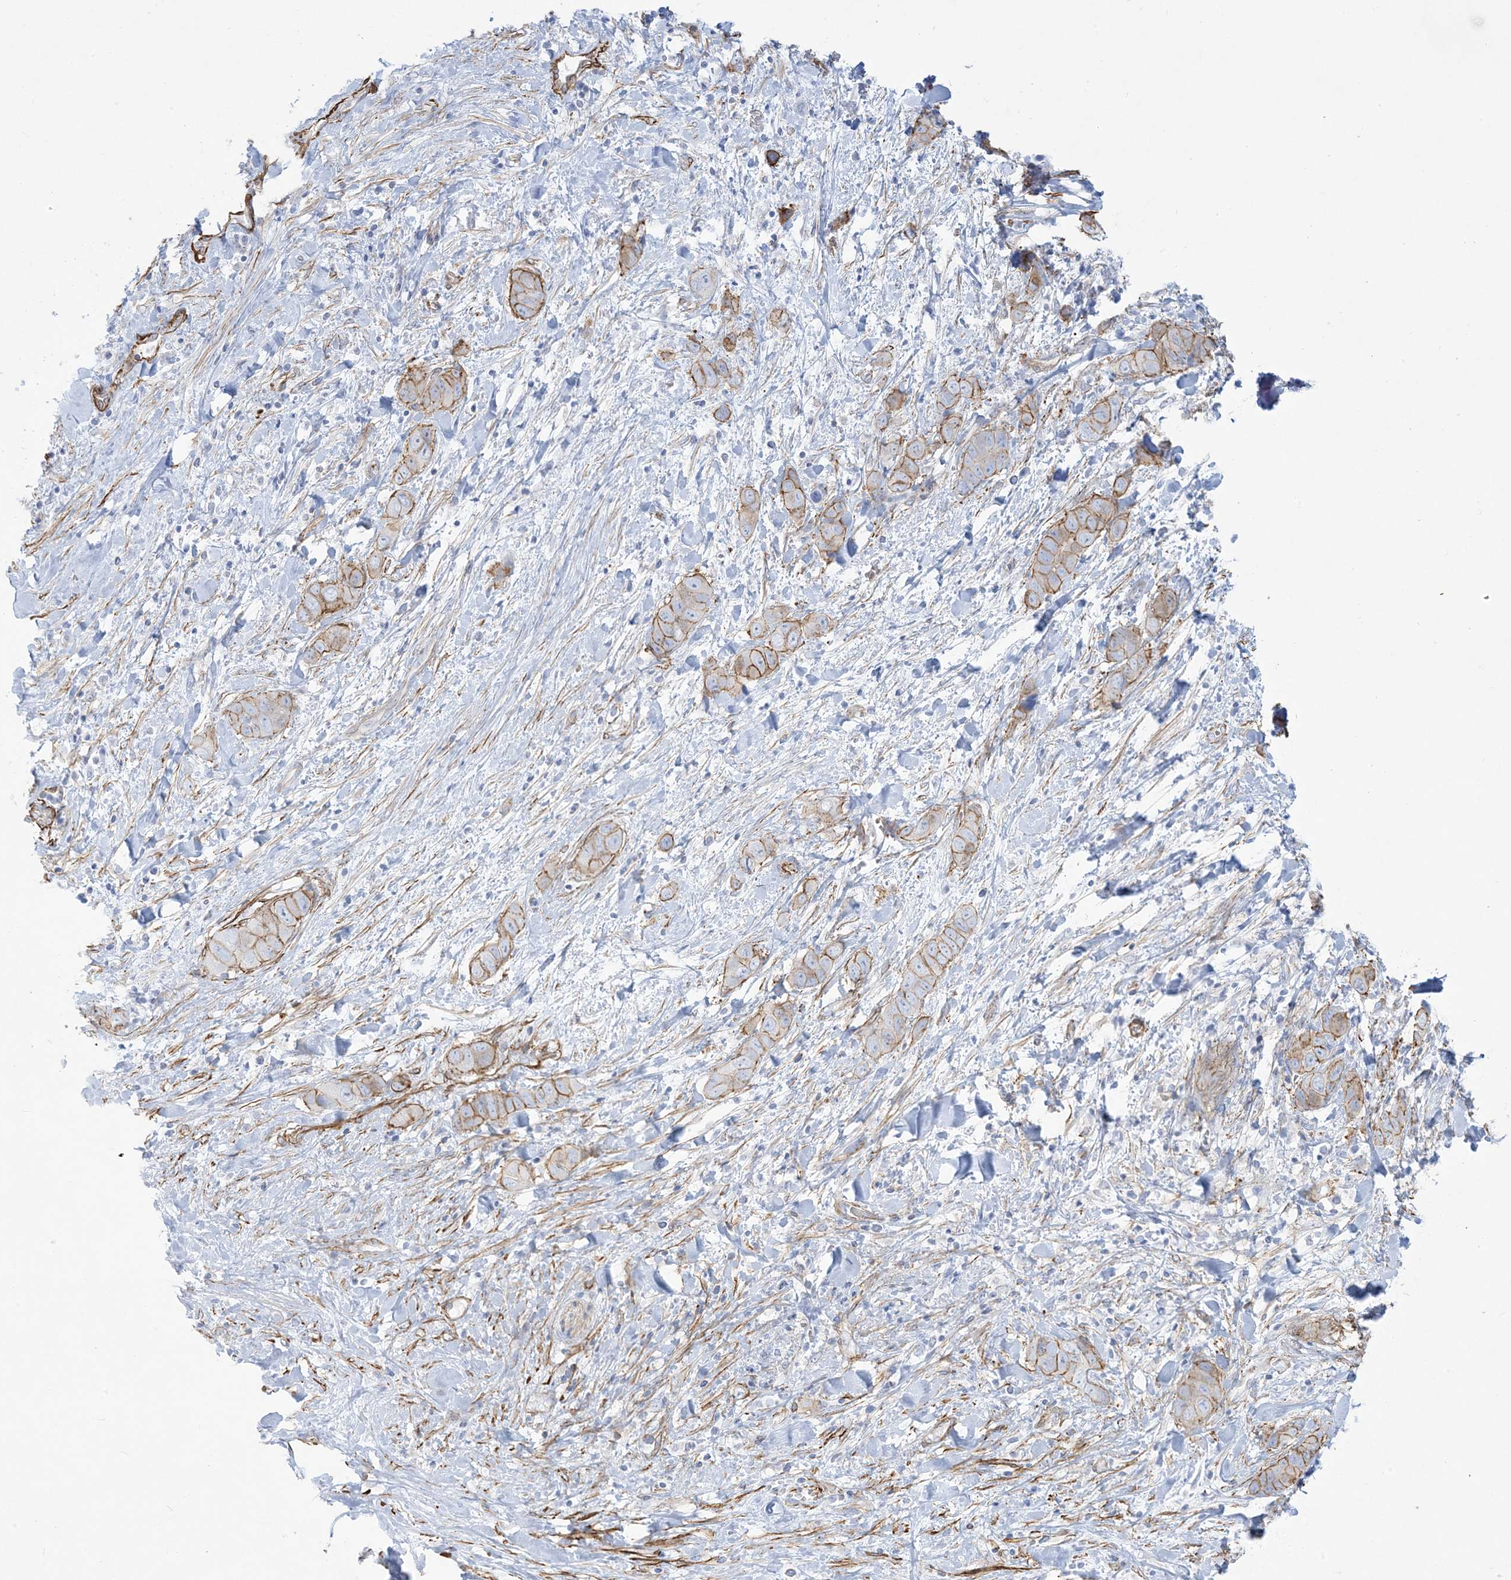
{"staining": {"intensity": "moderate", "quantity": ">75%", "location": "cytoplasmic/membranous"}, "tissue": "liver cancer", "cell_type": "Tumor cells", "image_type": "cancer", "snomed": [{"axis": "morphology", "description": "Cholangiocarcinoma"}, {"axis": "topography", "description": "Liver"}], "caption": "Moderate cytoplasmic/membranous protein positivity is present in approximately >75% of tumor cells in liver cancer (cholangiocarcinoma).", "gene": "B3GNT7", "patient": {"sex": "female", "age": 52}}